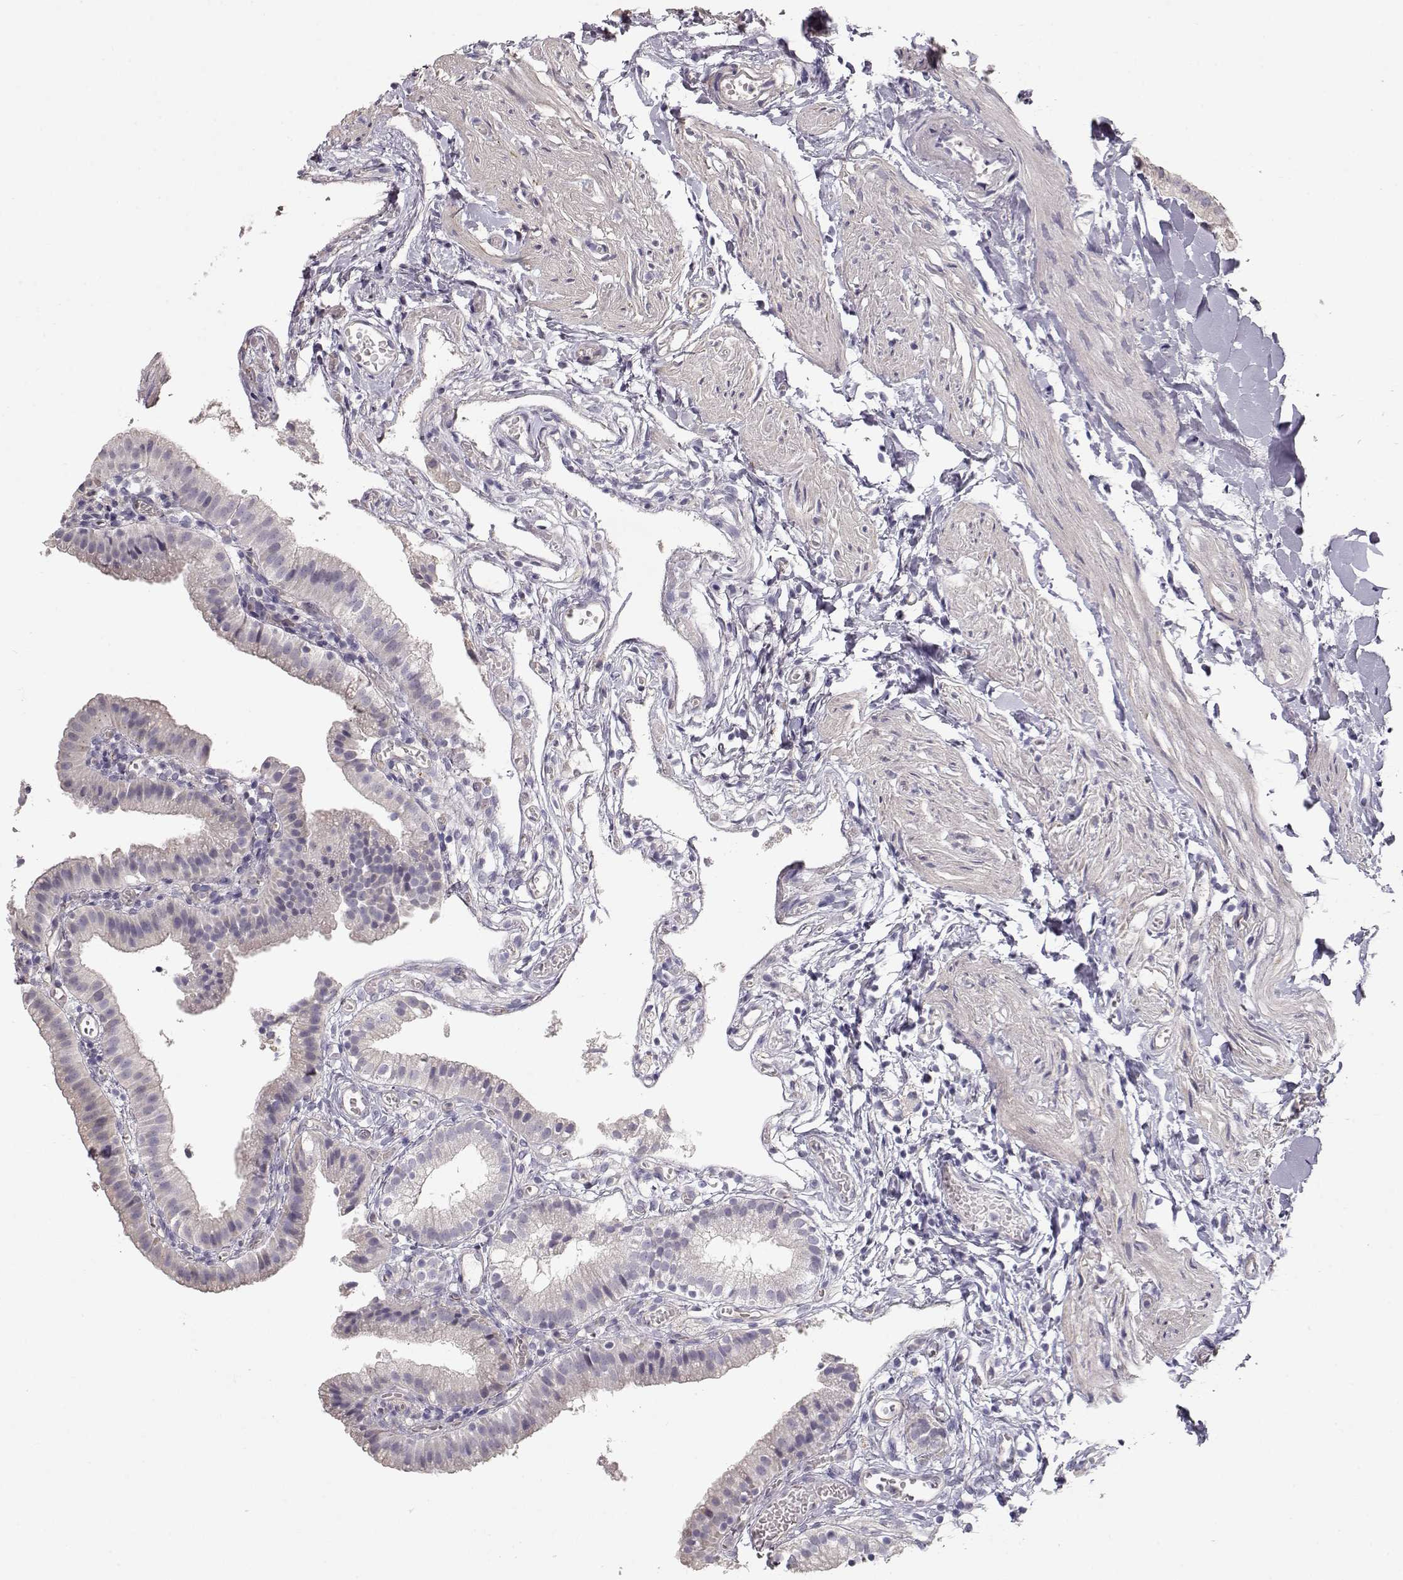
{"staining": {"intensity": "negative", "quantity": "none", "location": "none"}, "tissue": "gallbladder", "cell_type": "Glandular cells", "image_type": "normal", "snomed": [{"axis": "morphology", "description": "Normal tissue, NOS"}, {"axis": "topography", "description": "Gallbladder"}], "caption": "DAB immunohistochemical staining of normal gallbladder demonstrates no significant expression in glandular cells.", "gene": "SLC18A1", "patient": {"sex": "female", "age": 47}}